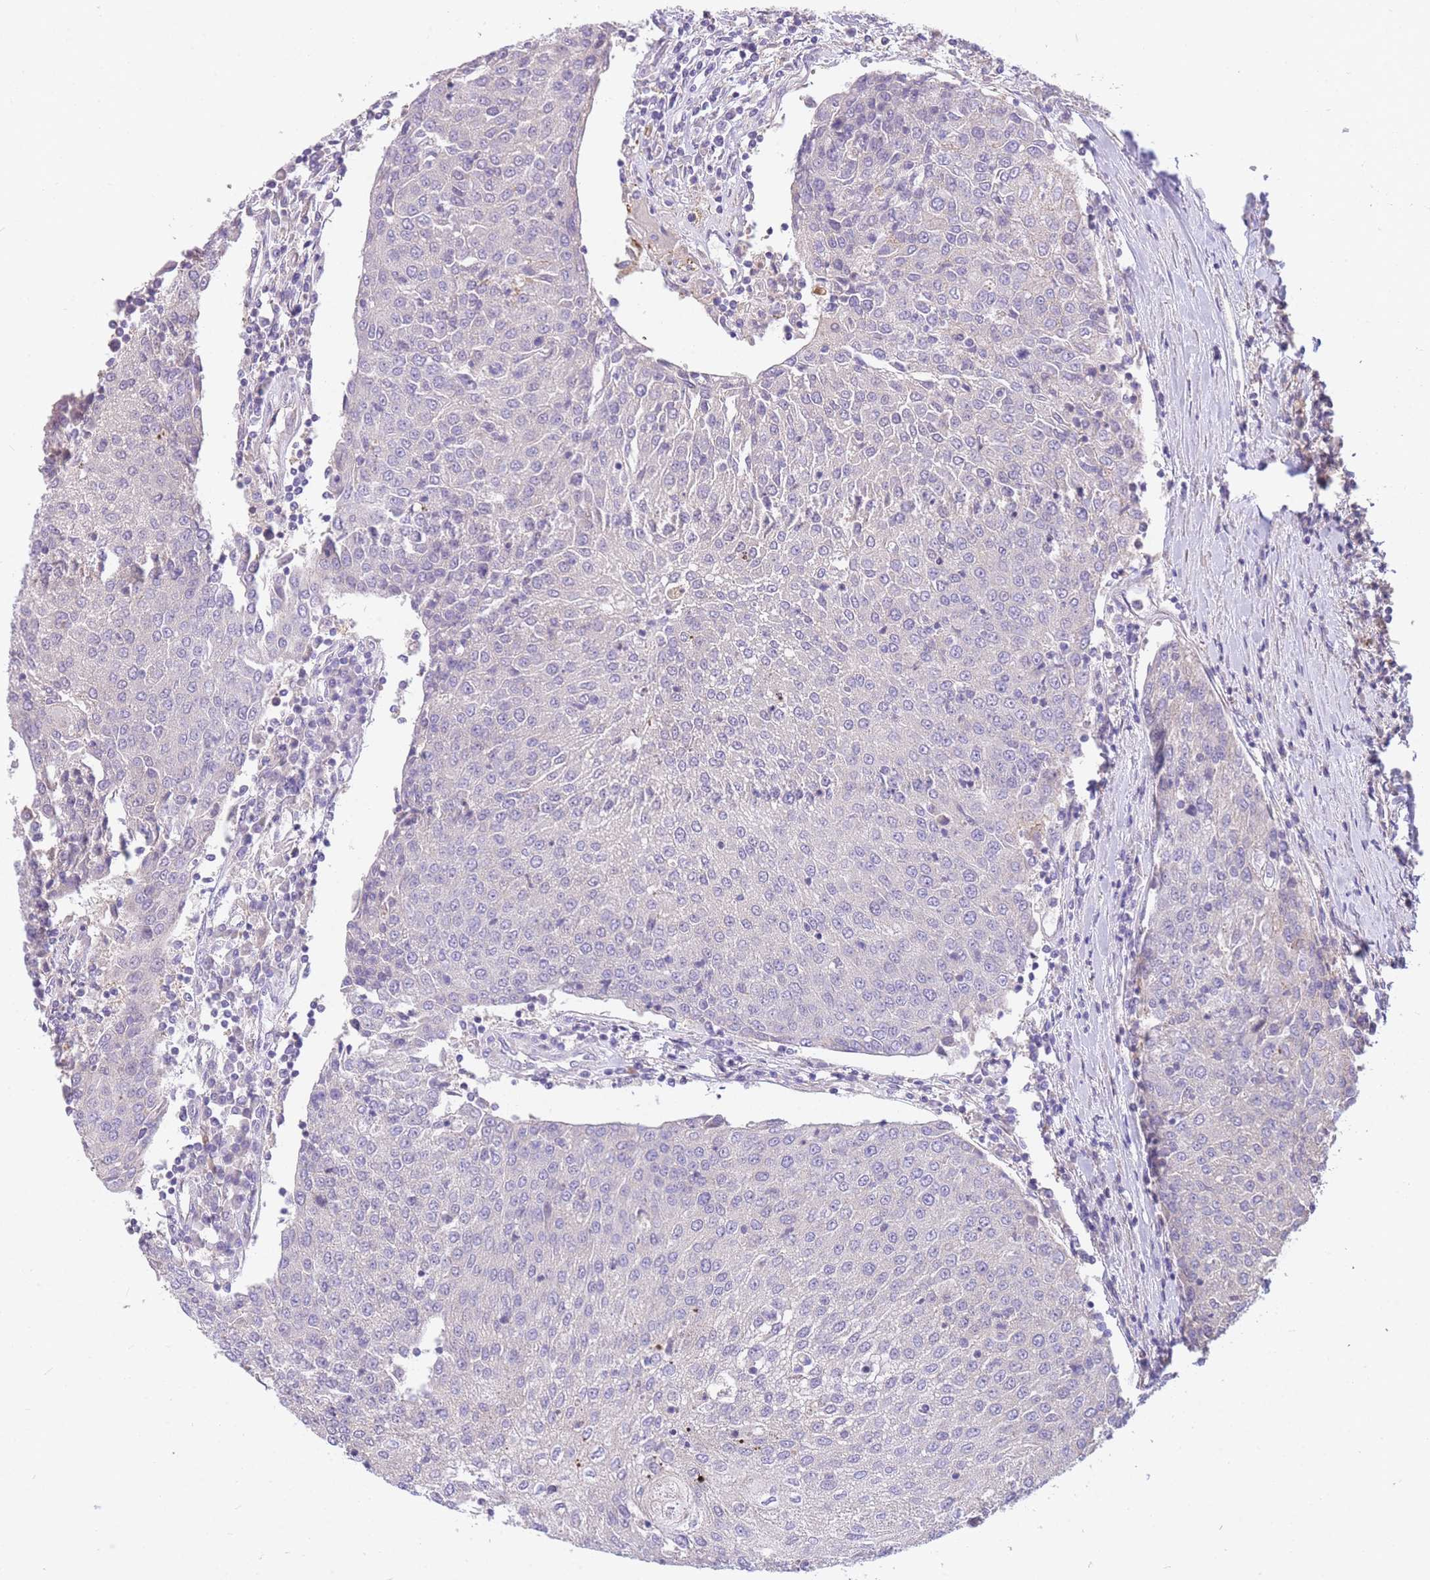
{"staining": {"intensity": "negative", "quantity": "none", "location": "none"}, "tissue": "urothelial cancer", "cell_type": "Tumor cells", "image_type": "cancer", "snomed": [{"axis": "morphology", "description": "Urothelial carcinoma, High grade"}, {"axis": "topography", "description": "Urinary bladder"}], "caption": "Tumor cells are negative for protein expression in human urothelial carcinoma (high-grade).", "gene": "OR5T1", "patient": {"sex": "female", "age": 85}}